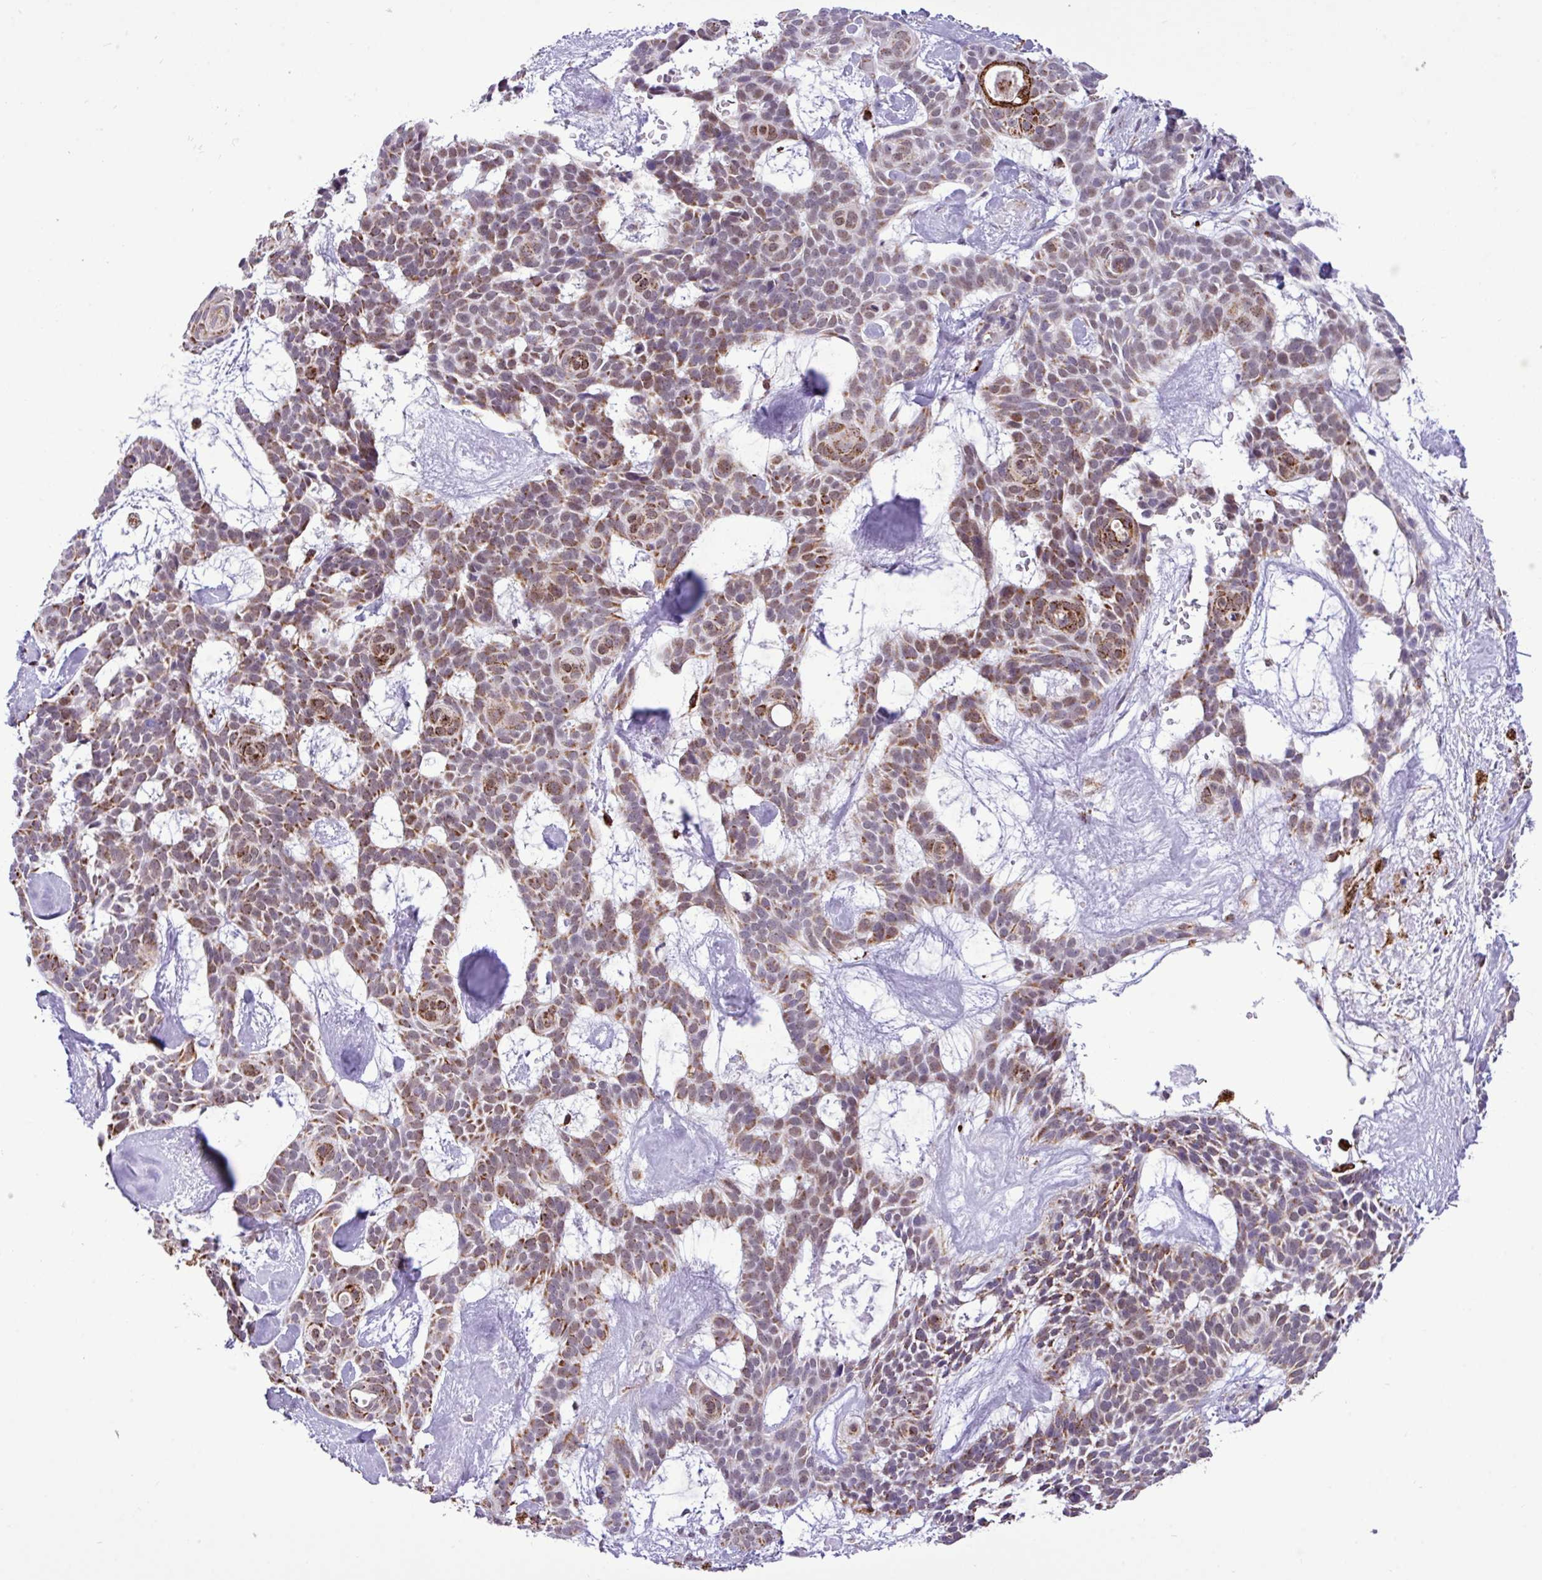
{"staining": {"intensity": "moderate", "quantity": ">75%", "location": "cytoplasmic/membranous"}, "tissue": "skin cancer", "cell_type": "Tumor cells", "image_type": "cancer", "snomed": [{"axis": "morphology", "description": "Basal cell carcinoma"}, {"axis": "topography", "description": "Skin"}], "caption": "Human skin basal cell carcinoma stained with a brown dye demonstrates moderate cytoplasmic/membranous positive expression in approximately >75% of tumor cells.", "gene": "SGPP1", "patient": {"sex": "male", "age": 61}}